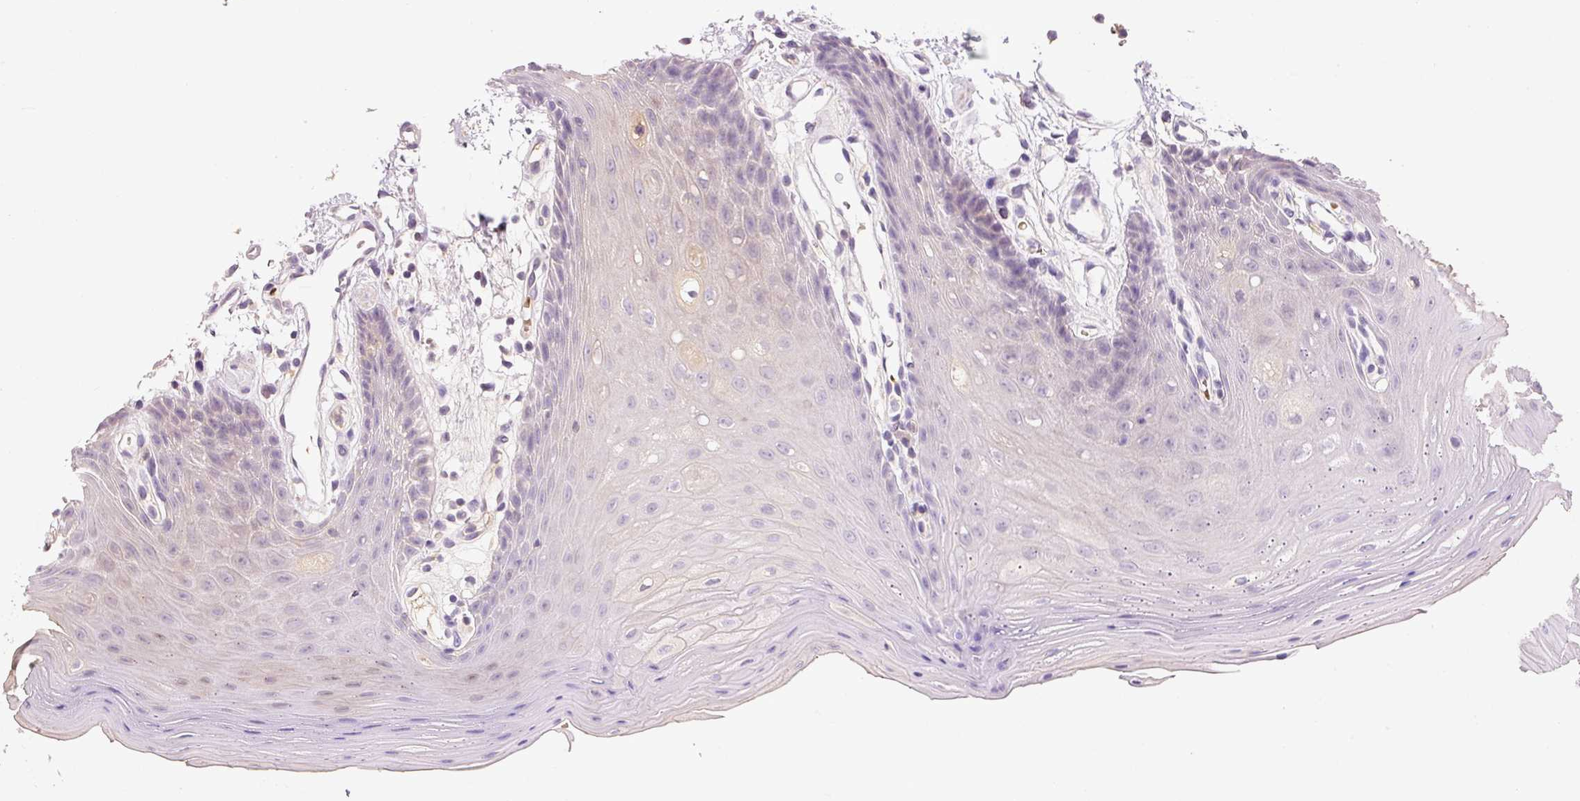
{"staining": {"intensity": "negative", "quantity": "none", "location": "none"}, "tissue": "oral mucosa", "cell_type": "Squamous epithelial cells", "image_type": "normal", "snomed": [{"axis": "morphology", "description": "Normal tissue, NOS"}, {"axis": "topography", "description": "Oral tissue"}, {"axis": "topography", "description": "Tounge, NOS"}], "caption": "Micrograph shows no protein expression in squamous epithelial cells of benign oral mucosa. (DAB (3,3'-diaminobenzidine) IHC, high magnification).", "gene": "CMTM8", "patient": {"sex": "female", "age": 59}}